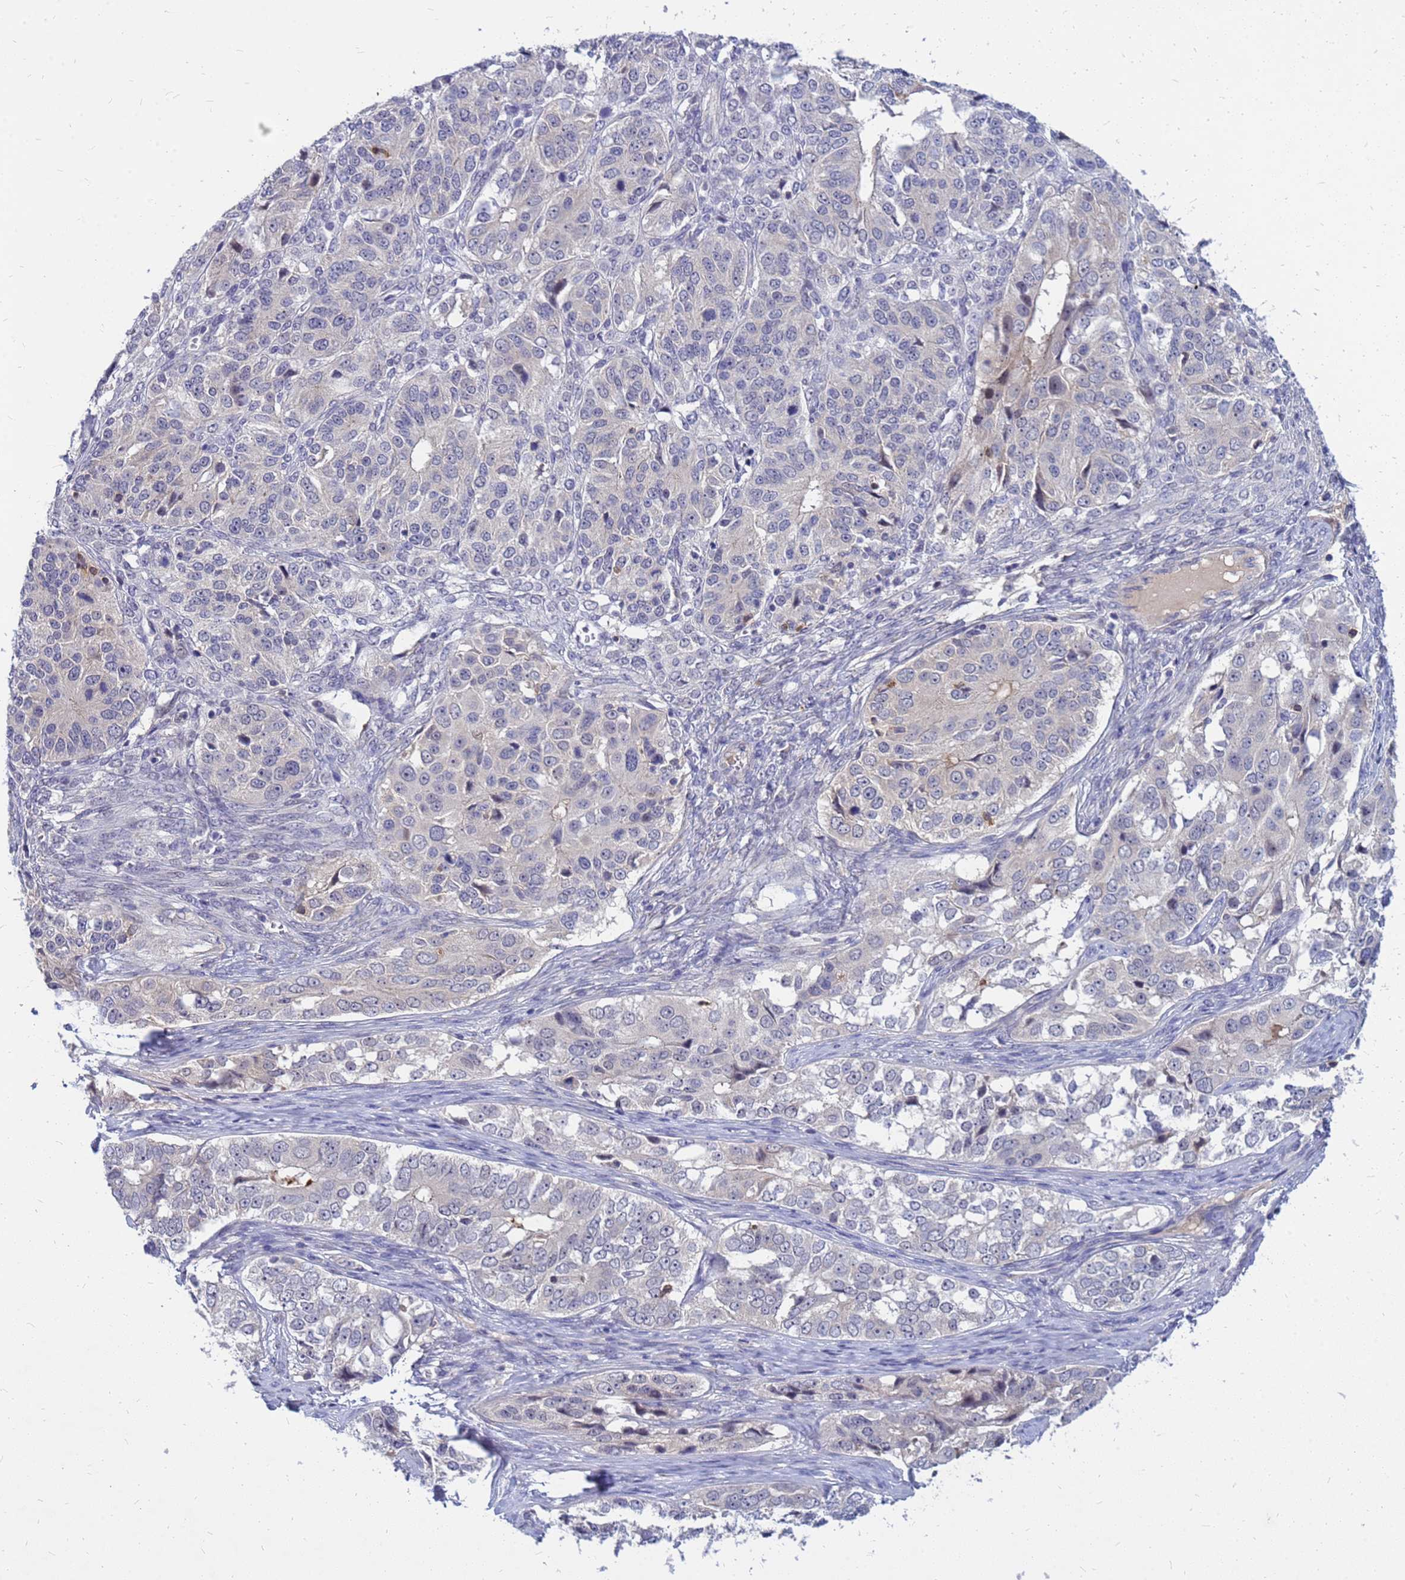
{"staining": {"intensity": "negative", "quantity": "none", "location": "none"}, "tissue": "ovarian cancer", "cell_type": "Tumor cells", "image_type": "cancer", "snomed": [{"axis": "morphology", "description": "Carcinoma, endometroid"}, {"axis": "topography", "description": "Ovary"}], "caption": "This is a histopathology image of immunohistochemistry (IHC) staining of ovarian cancer (endometroid carcinoma), which shows no expression in tumor cells. Brightfield microscopy of immunohistochemistry (IHC) stained with DAB (brown) and hematoxylin (blue), captured at high magnification.", "gene": "SRGAP3", "patient": {"sex": "female", "age": 51}}